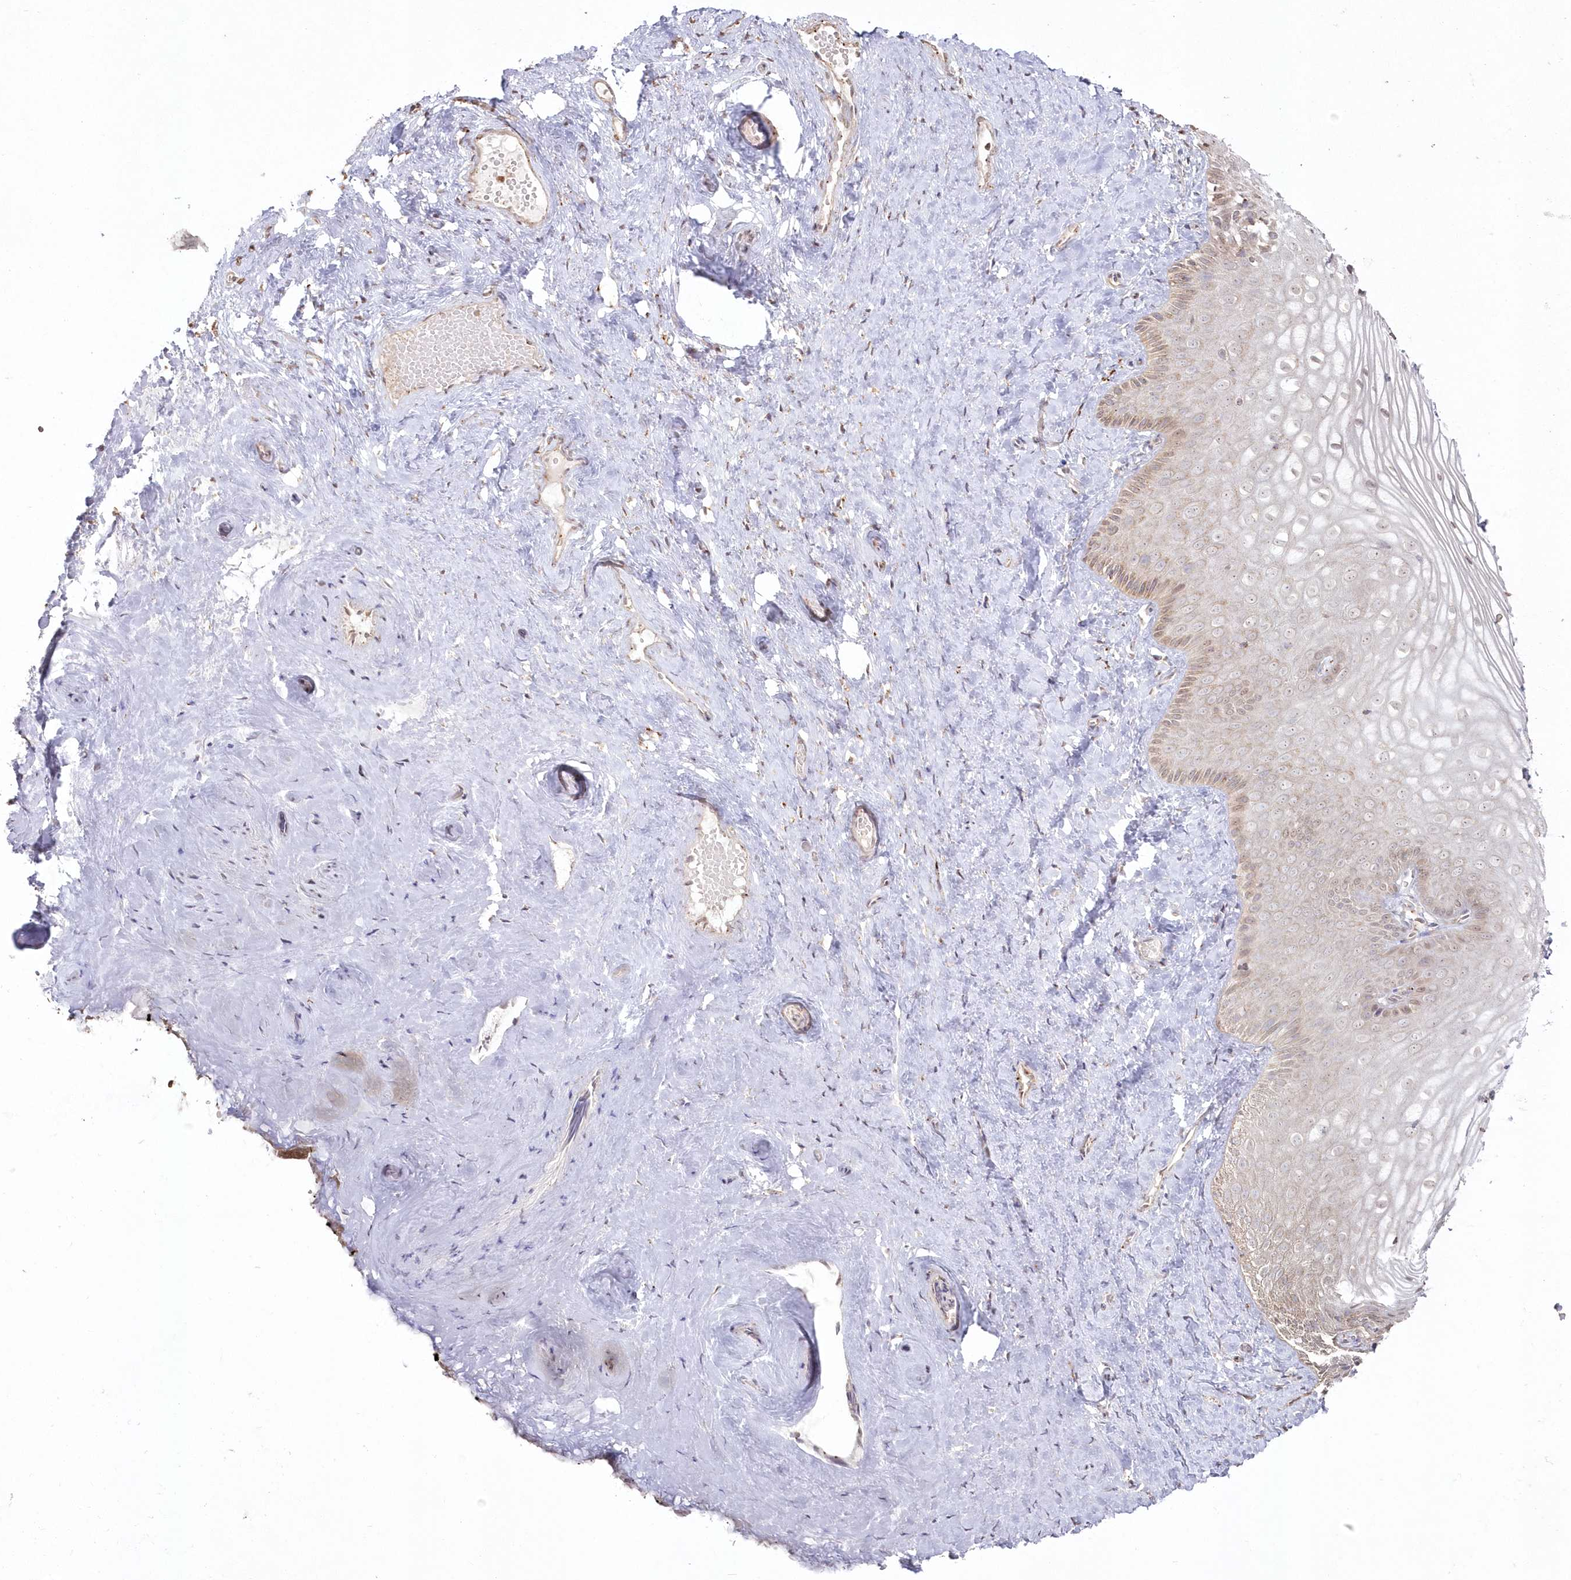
{"staining": {"intensity": "moderate", "quantity": "<25%", "location": "cytoplasmic/membranous,nuclear"}, "tissue": "vagina", "cell_type": "Squamous epithelial cells", "image_type": "normal", "snomed": [{"axis": "morphology", "description": "Normal tissue, NOS"}, {"axis": "topography", "description": "Vagina"}, {"axis": "topography", "description": "Cervix"}], "caption": "IHC image of normal vagina: human vagina stained using immunohistochemistry (IHC) exhibits low levels of moderate protein expression localized specifically in the cytoplasmic/membranous,nuclear of squamous epithelial cells, appearing as a cytoplasmic/membranous,nuclear brown color.", "gene": "ARSB", "patient": {"sex": "female", "age": 40}}